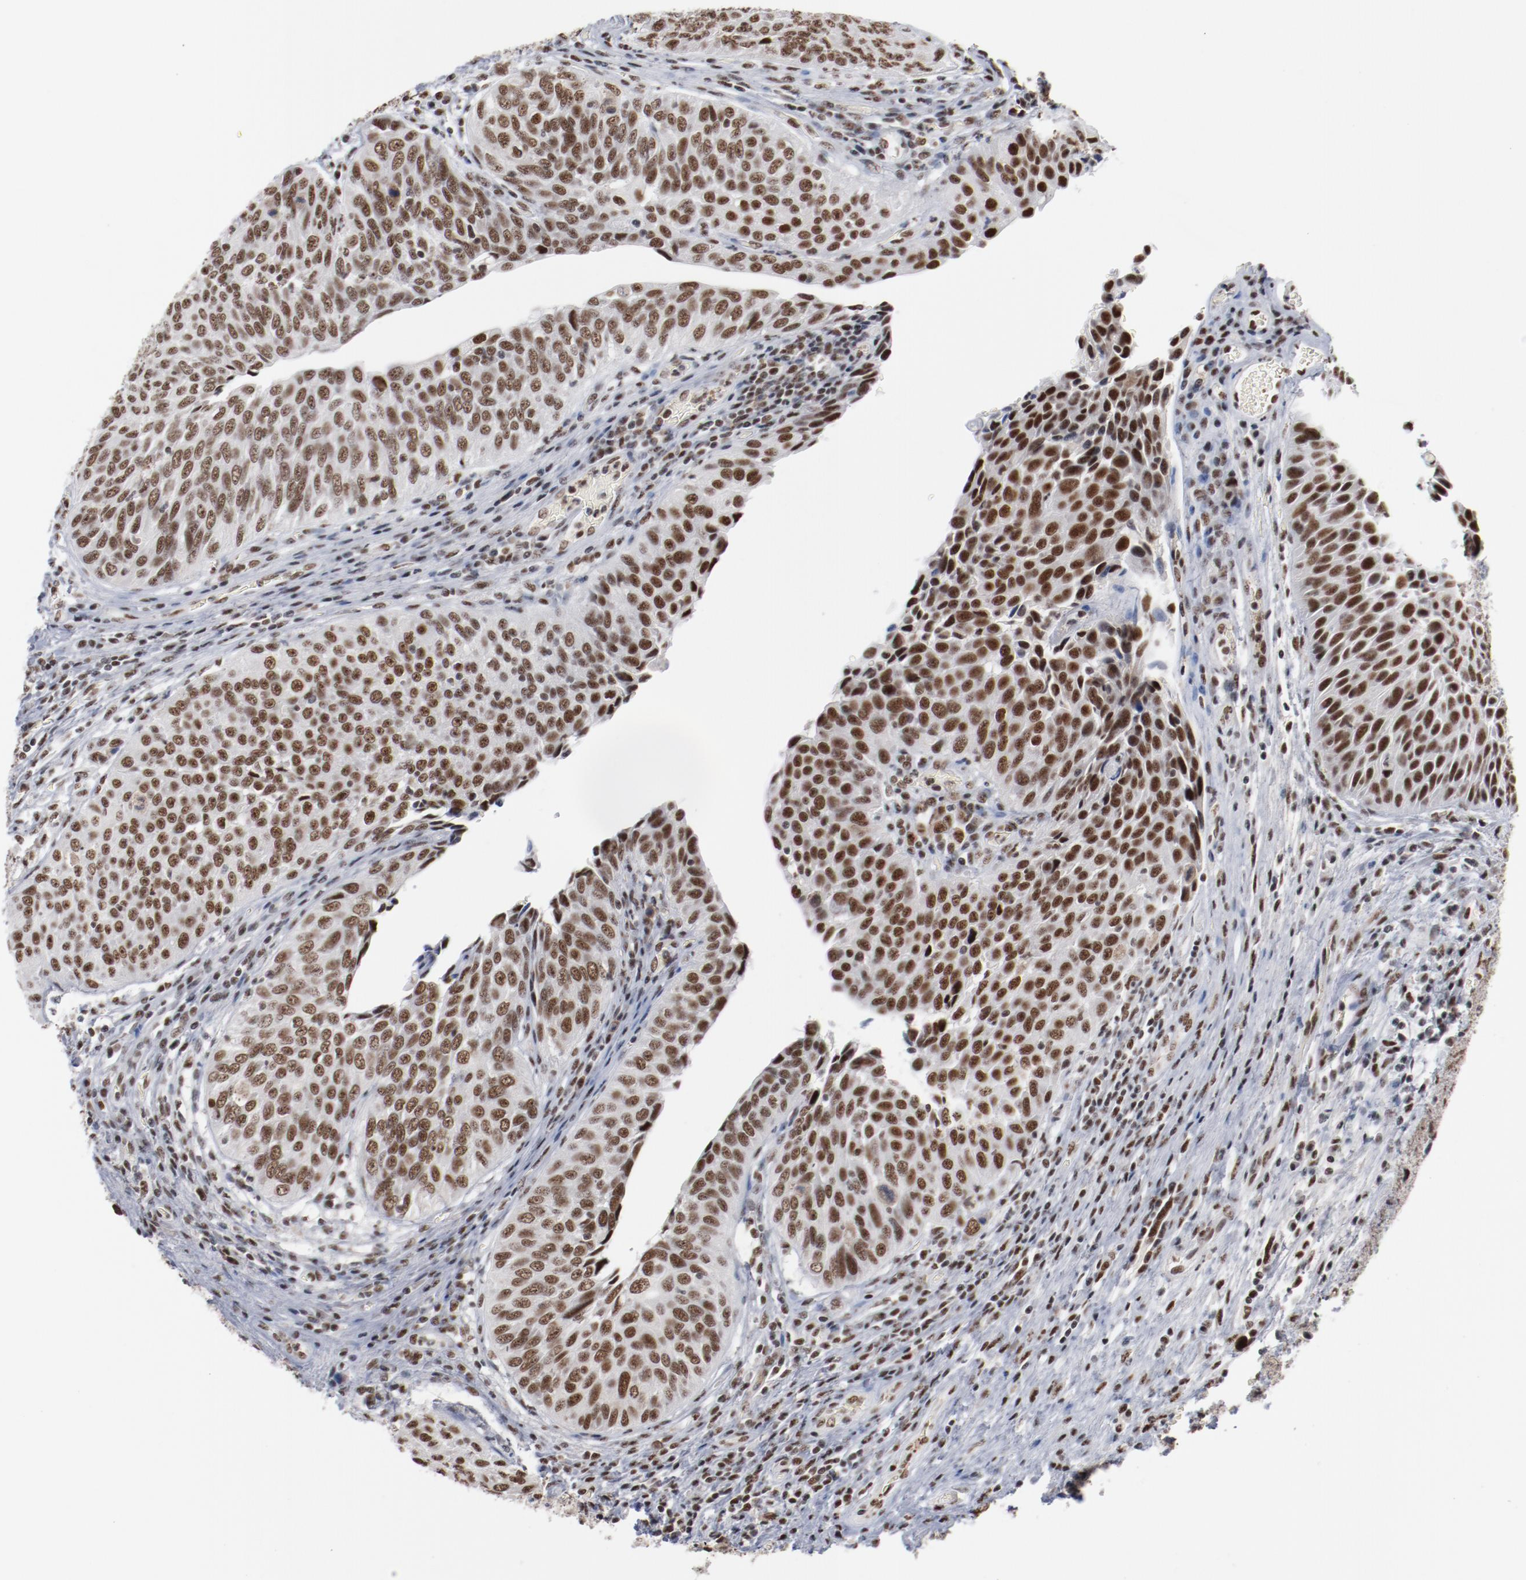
{"staining": {"intensity": "moderate", "quantity": ">75%", "location": "nuclear"}, "tissue": "urothelial cancer", "cell_type": "Tumor cells", "image_type": "cancer", "snomed": [{"axis": "morphology", "description": "Urothelial carcinoma, High grade"}, {"axis": "topography", "description": "Urinary bladder"}], "caption": "About >75% of tumor cells in human urothelial cancer show moderate nuclear protein positivity as visualized by brown immunohistochemical staining.", "gene": "BUB3", "patient": {"sex": "male", "age": 50}}